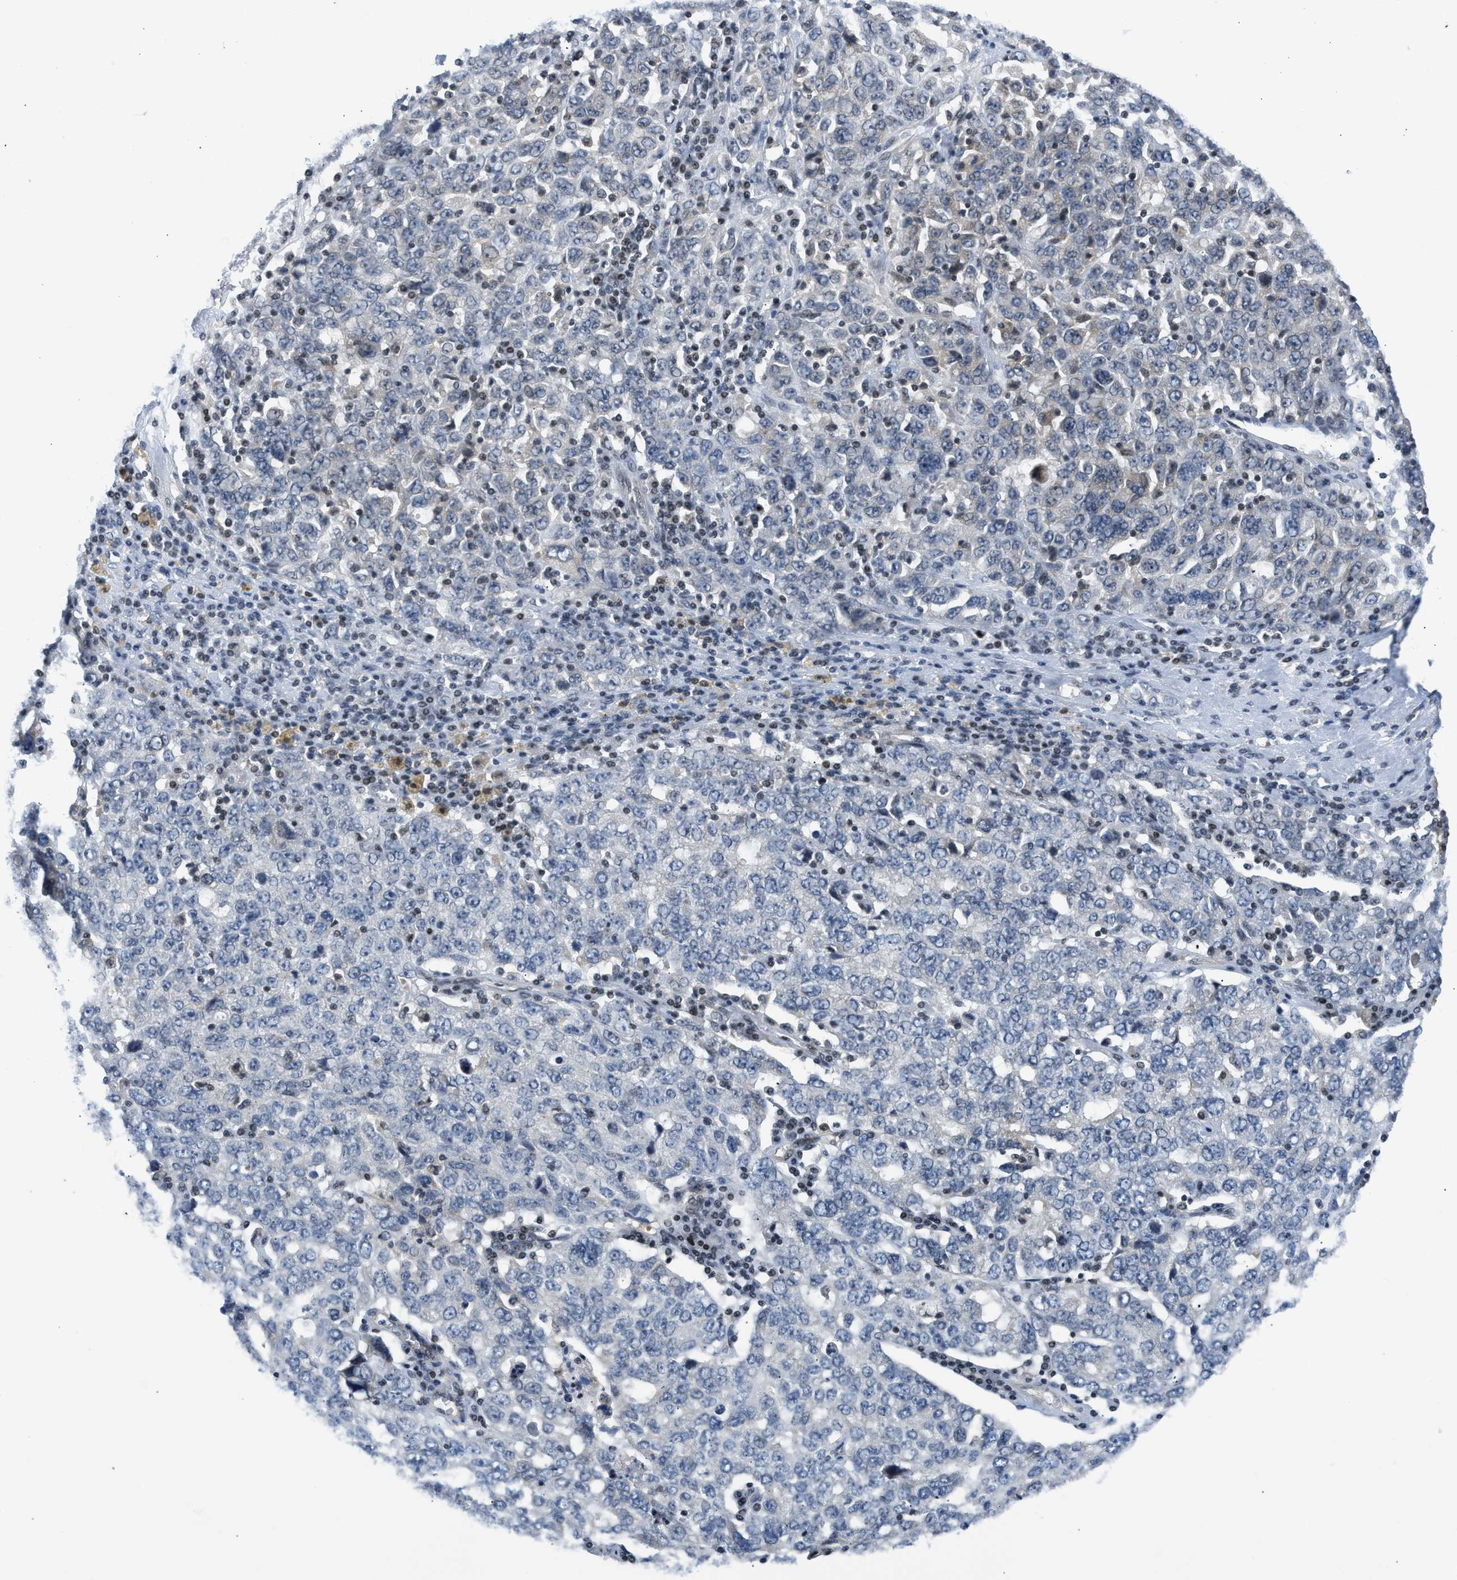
{"staining": {"intensity": "negative", "quantity": "none", "location": "none"}, "tissue": "ovarian cancer", "cell_type": "Tumor cells", "image_type": "cancer", "snomed": [{"axis": "morphology", "description": "Carcinoma, endometroid"}, {"axis": "topography", "description": "Ovary"}], "caption": "The immunohistochemistry (IHC) histopathology image has no significant staining in tumor cells of ovarian endometroid carcinoma tissue. (DAB immunohistochemistry with hematoxylin counter stain).", "gene": "OLIG3", "patient": {"sex": "female", "age": 62}}